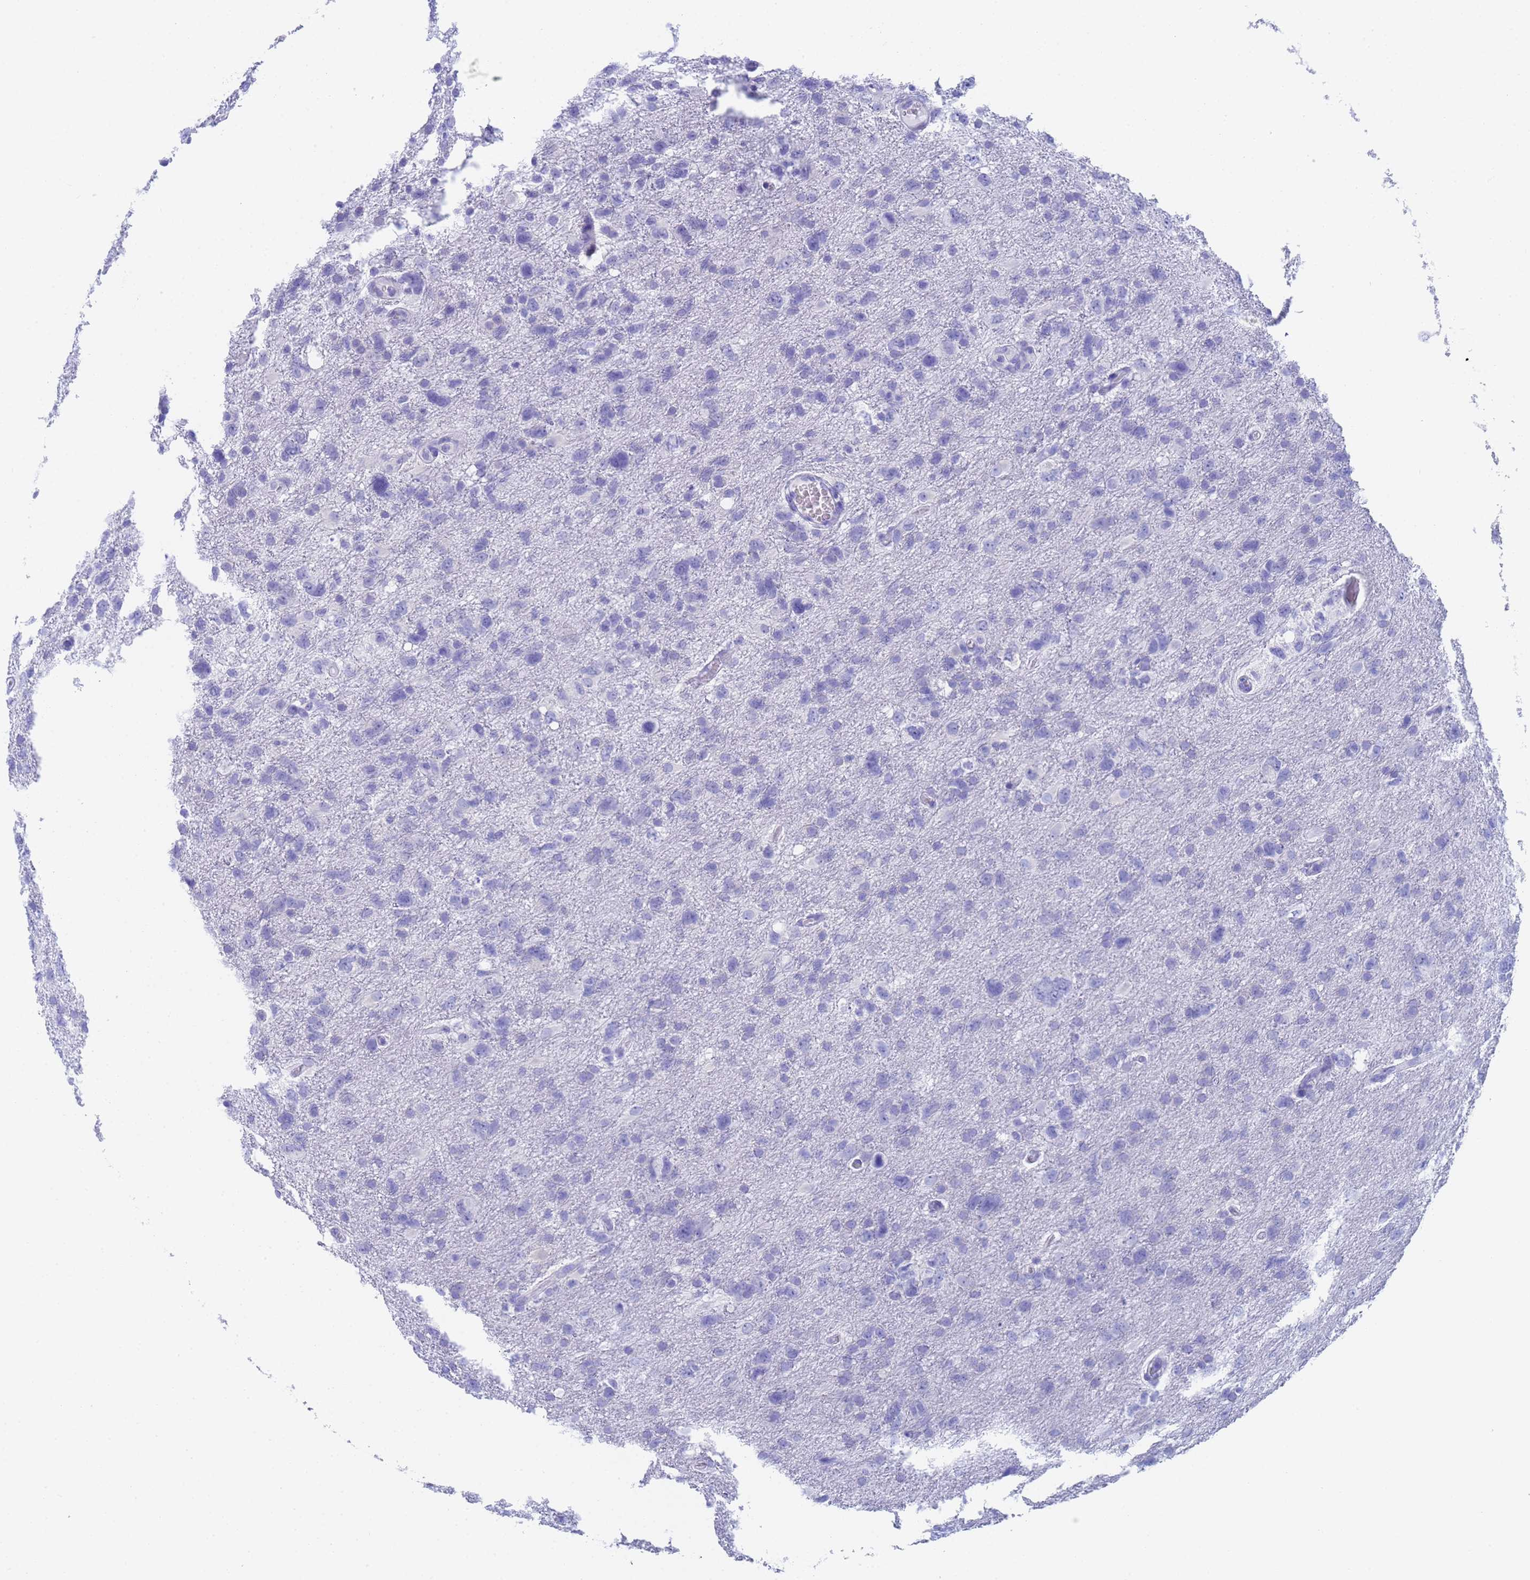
{"staining": {"intensity": "negative", "quantity": "none", "location": "none"}, "tissue": "glioma", "cell_type": "Tumor cells", "image_type": "cancer", "snomed": [{"axis": "morphology", "description": "Glioma, malignant, High grade"}, {"axis": "topography", "description": "Brain"}], "caption": "Human malignant glioma (high-grade) stained for a protein using IHC exhibits no staining in tumor cells.", "gene": "STATH", "patient": {"sex": "male", "age": 61}}